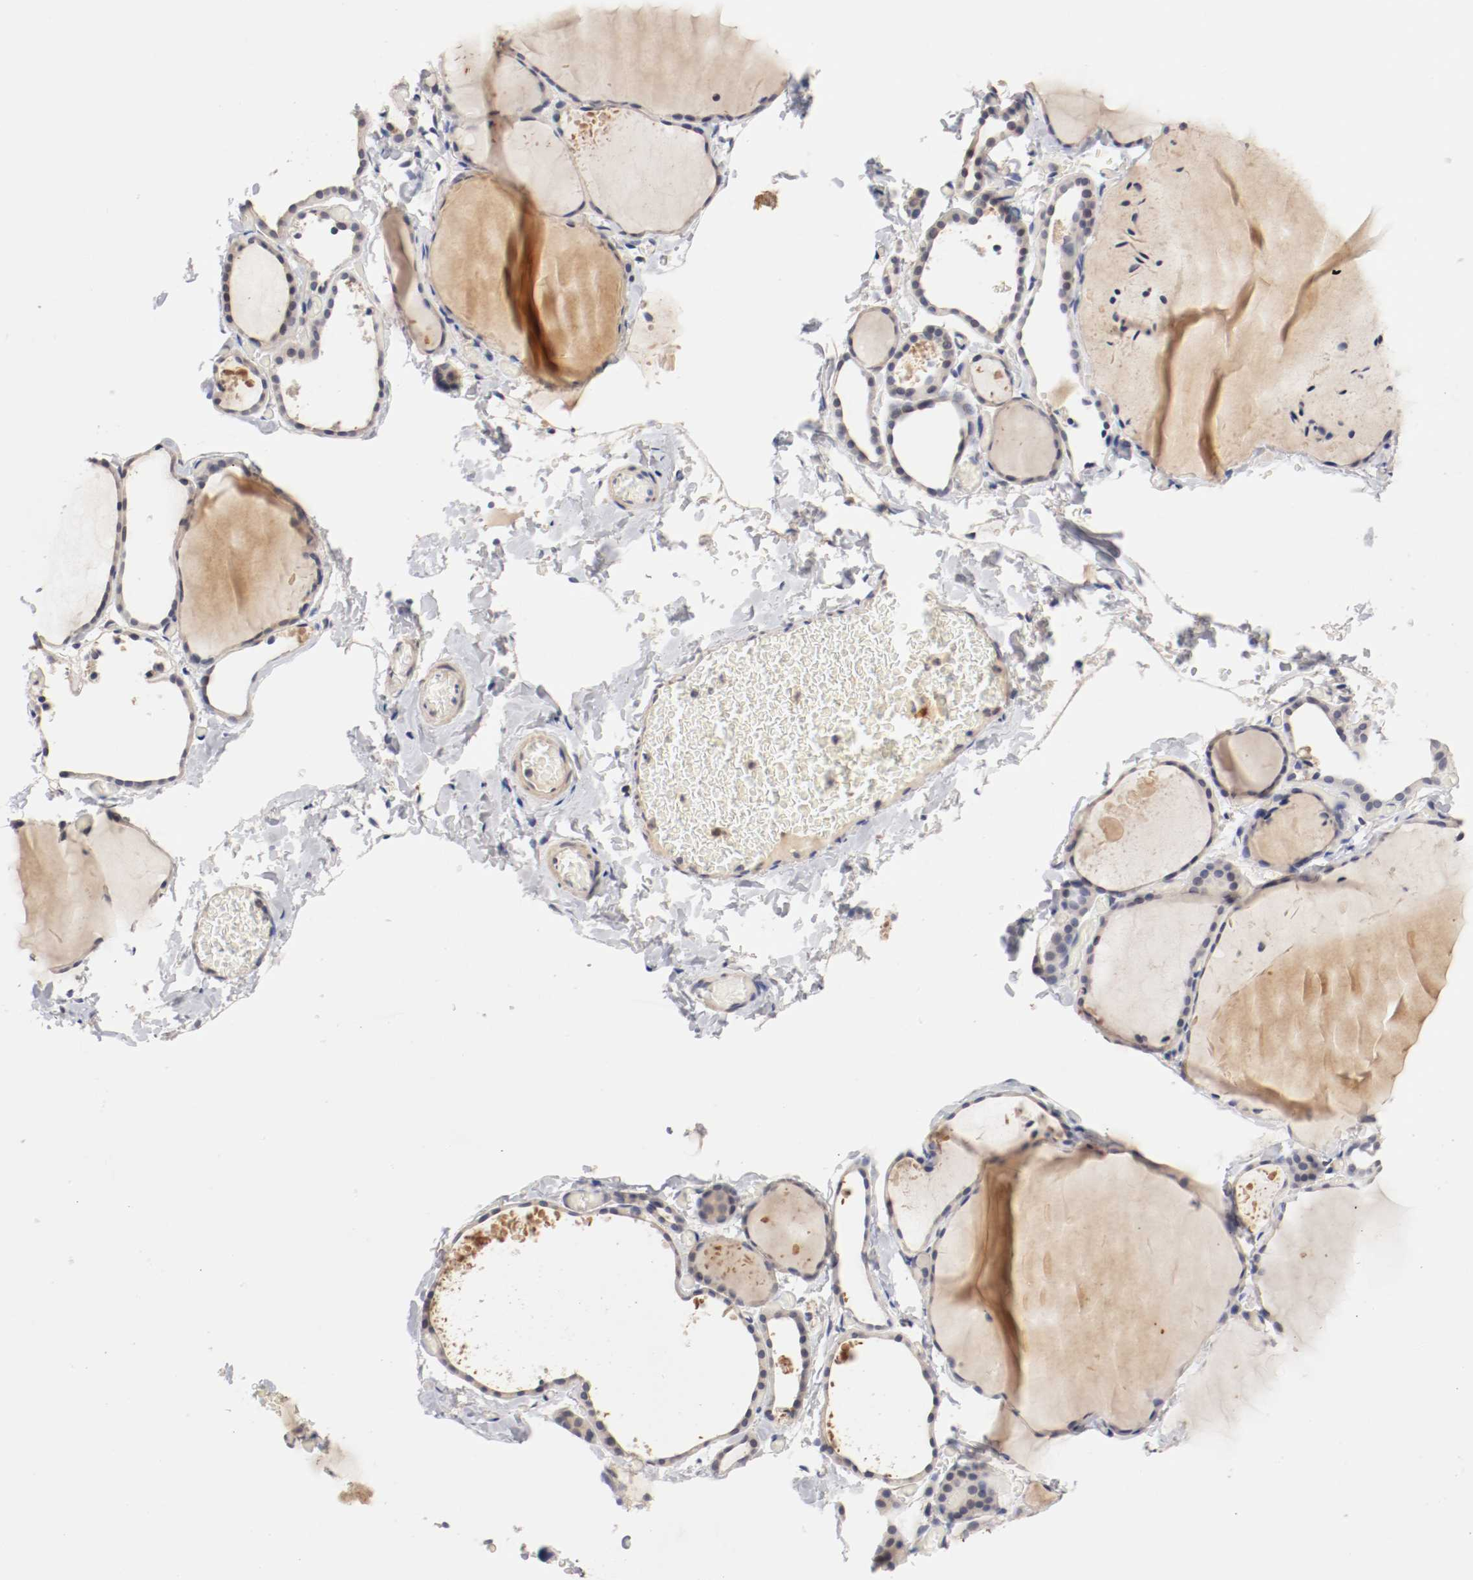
{"staining": {"intensity": "negative", "quantity": "none", "location": "none"}, "tissue": "thyroid gland", "cell_type": "Glandular cells", "image_type": "normal", "snomed": [{"axis": "morphology", "description": "Normal tissue, NOS"}, {"axis": "topography", "description": "Thyroid gland"}], "caption": "Glandular cells show no significant staining in unremarkable thyroid gland. Nuclei are stained in blue.", "gene": "CEBPE", "patient": {"sex": "female", "age": 22}}